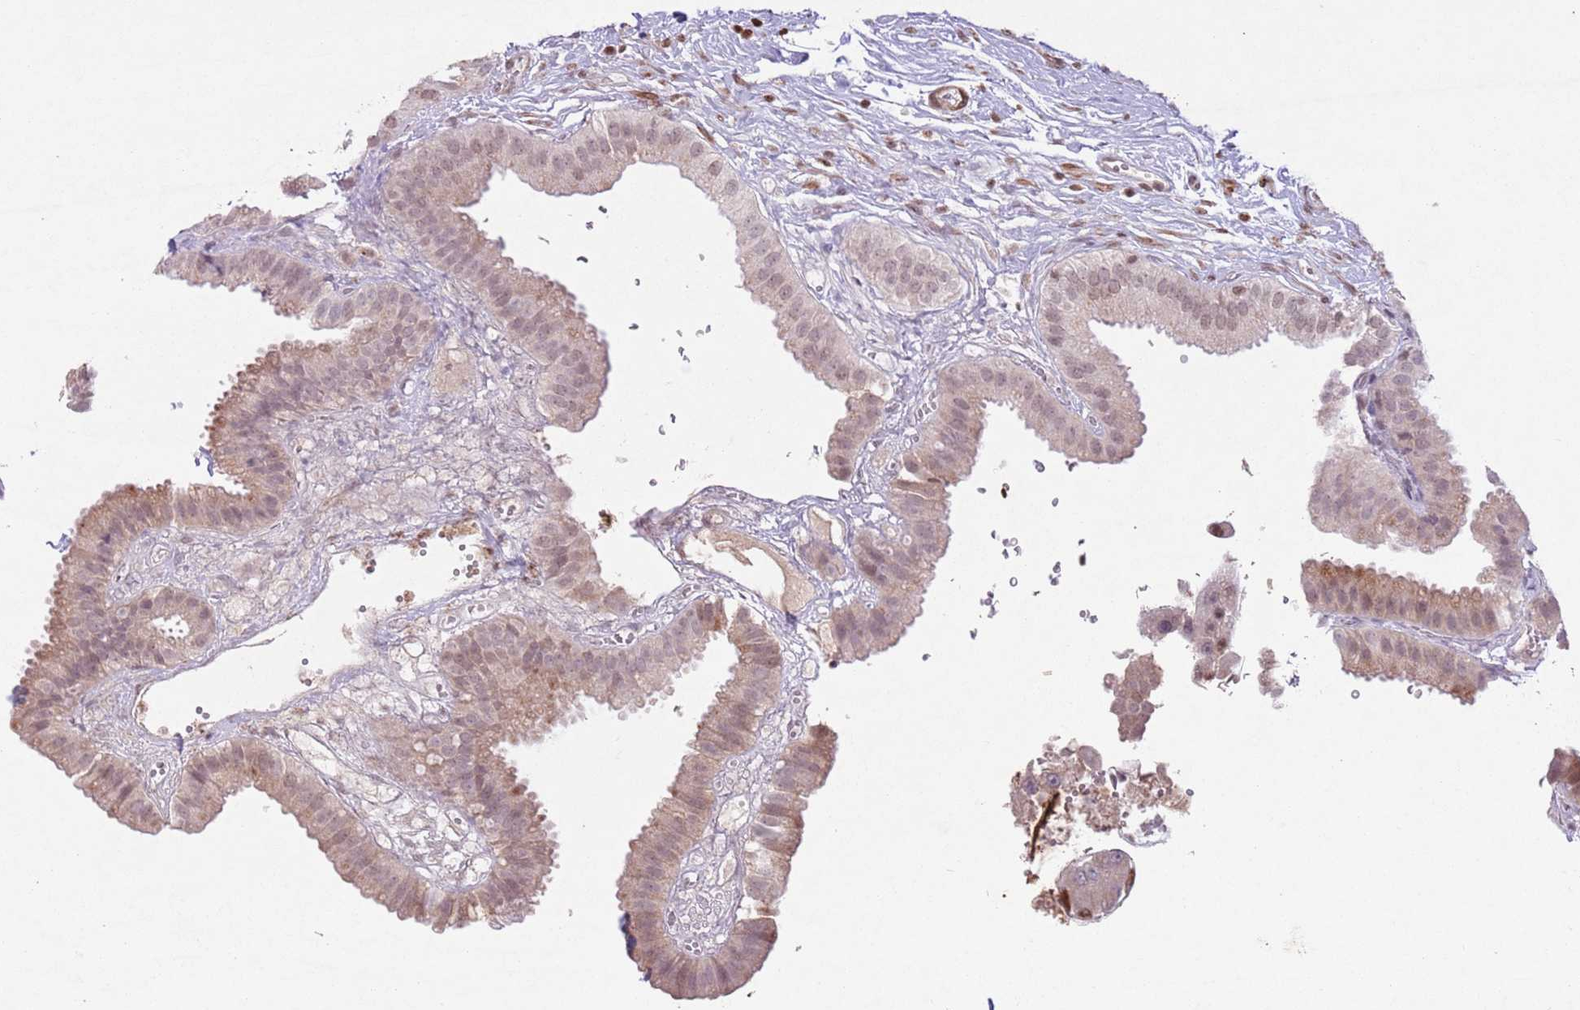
{"staining": {"intensity": "moderate", "quantity": "25%-75%", "location": "nuclear"}, "tissue": "gallbladder", "cell_type": "Glandular cells", "image_type": "normal", "snomed": [{"axis": "morphology", "description": "Normal tissue, NOS"}, {"axis": "topography", "description": "Gallbladder"}], "caption": "DAB immunohistochemical staining of normal gallbladder displays moderate nuclear protein expression in approximately 25%-75% of glandular cells.", "gene": "CCNI", "patient": {"sex": "female", "age": 61}}